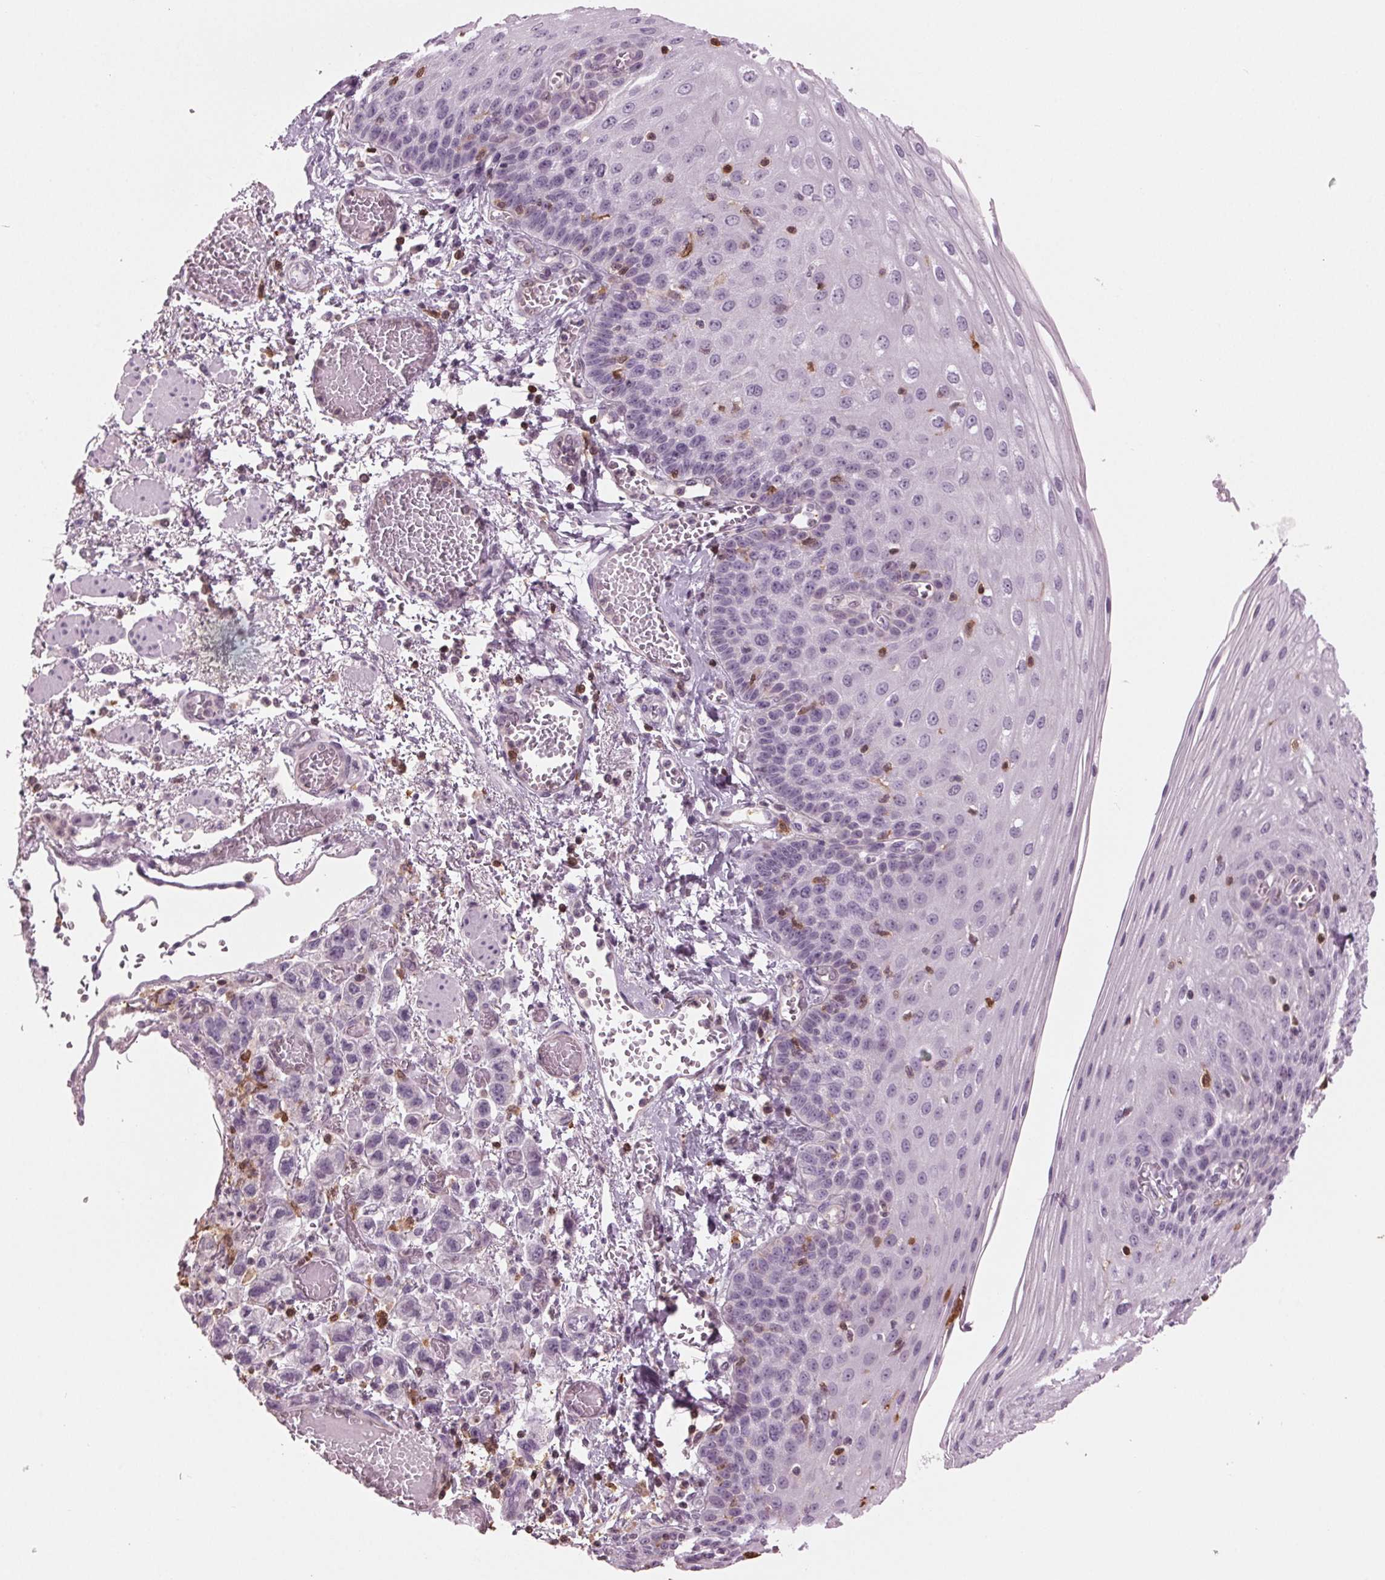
{"staining": {"intensity": "negative", "quantity": "none", "location": "none"}, "tissue": "esophagus", "cell_type": "Squamous epithelial cells", "image_type": "normal", "snomed": [{"axis": "morphology", "description": "Normal tissue, NOS"}, {"axis": "morphology", "description": "Adenocarcinoma, NOS"}, {"axis": "topography", "description": "Esophagus"}], "caption": "Immunohistochemistry of normal esophagus shows no staining in squamous epithelial cells.", "gene": "BTLA", "patient": {"sex": "male", "age": 81}}